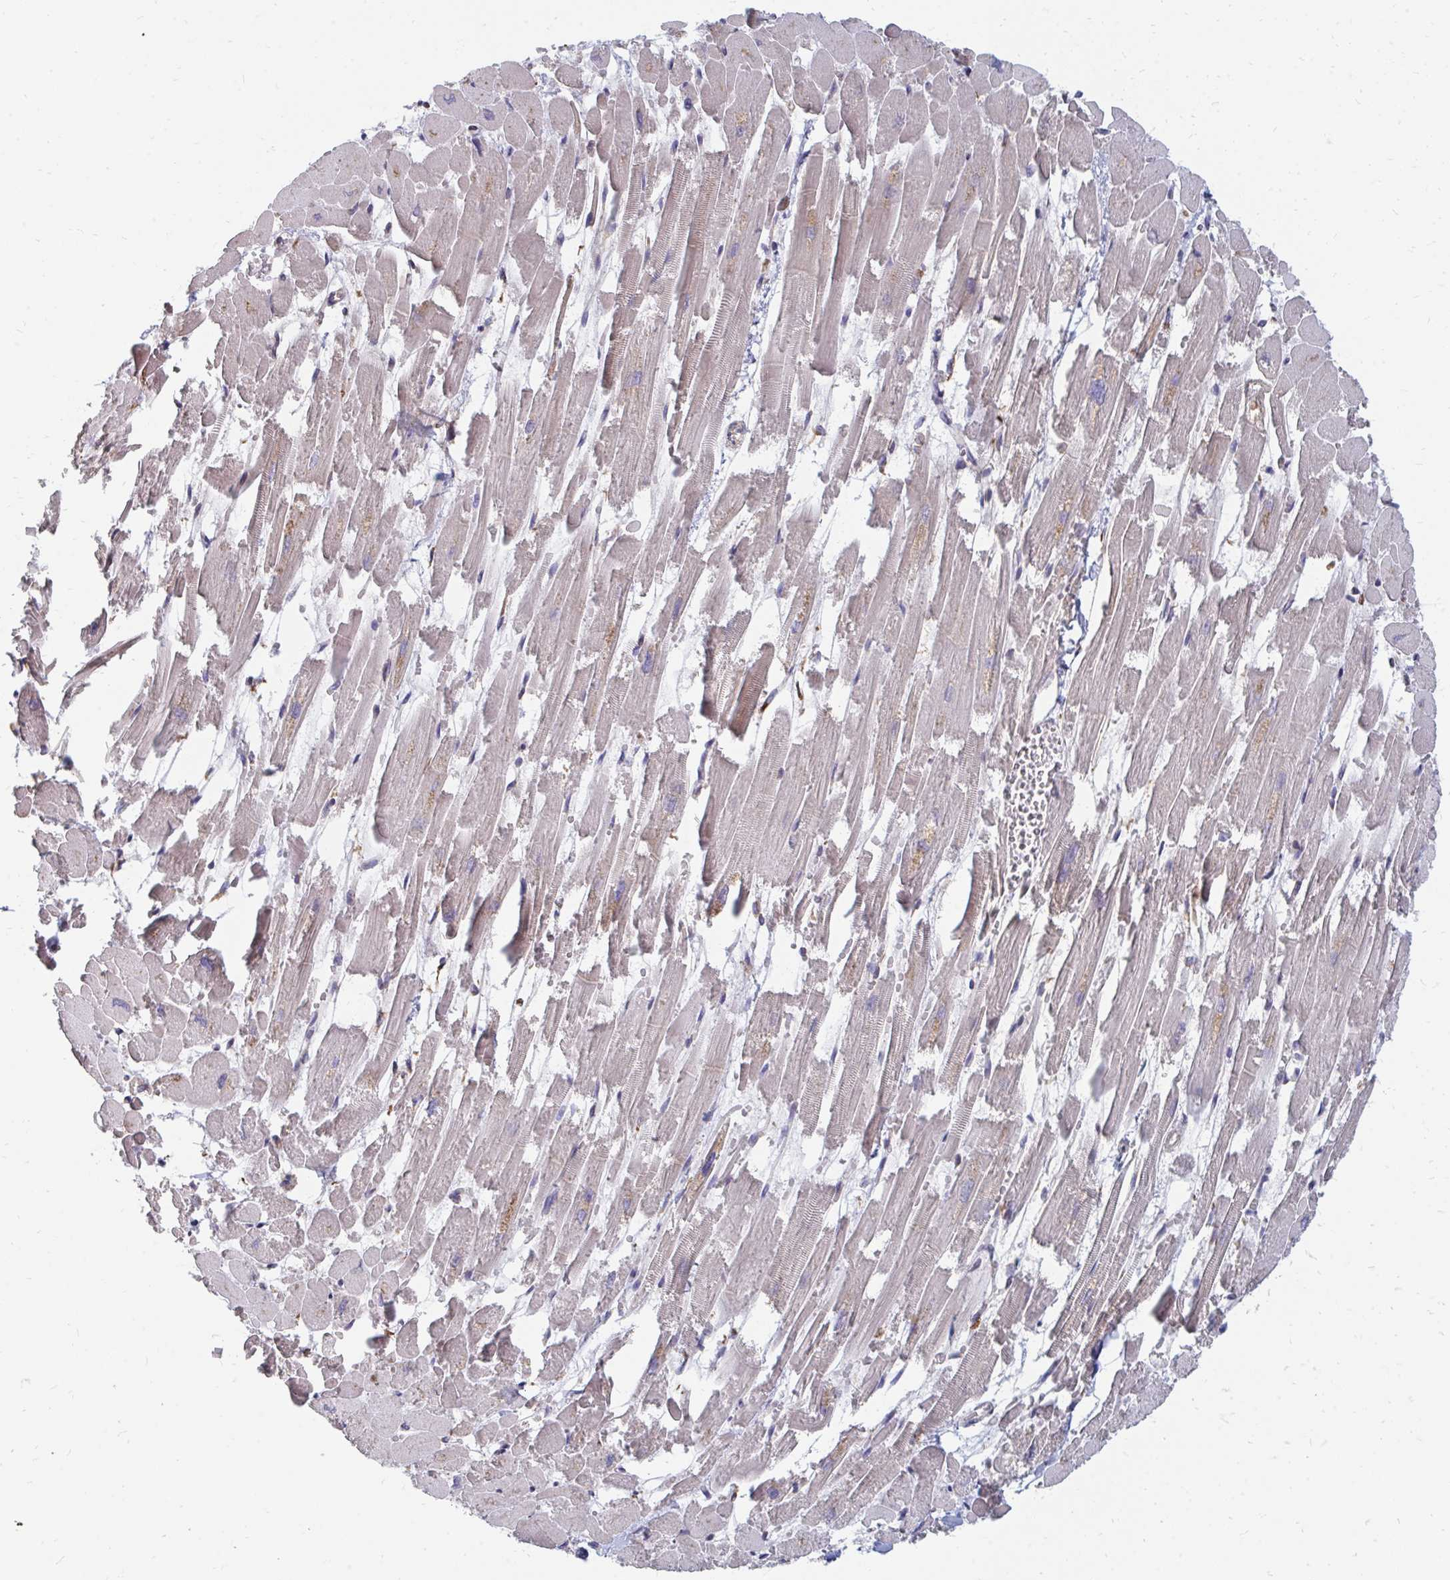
{"staining": {"intensity": "weak", "quantity": "<25%", "location": "cytoplasmic/membranous"}, "tissue": "heart muscle", "cell_type": "Cardiomyocytes", "image_type": "normal", "snomed": [{"axis": "morphology", "description": "Normal tissue, NOS"}, {"axis": "topography", "description": "Heart"}], "caption": "Protein analysis of unremarkable heart muscle exhibits no significant staining in cardiomyocytes.", "gene": "PPP1R13L", "patient": {"sex": "female", "age": 52}}